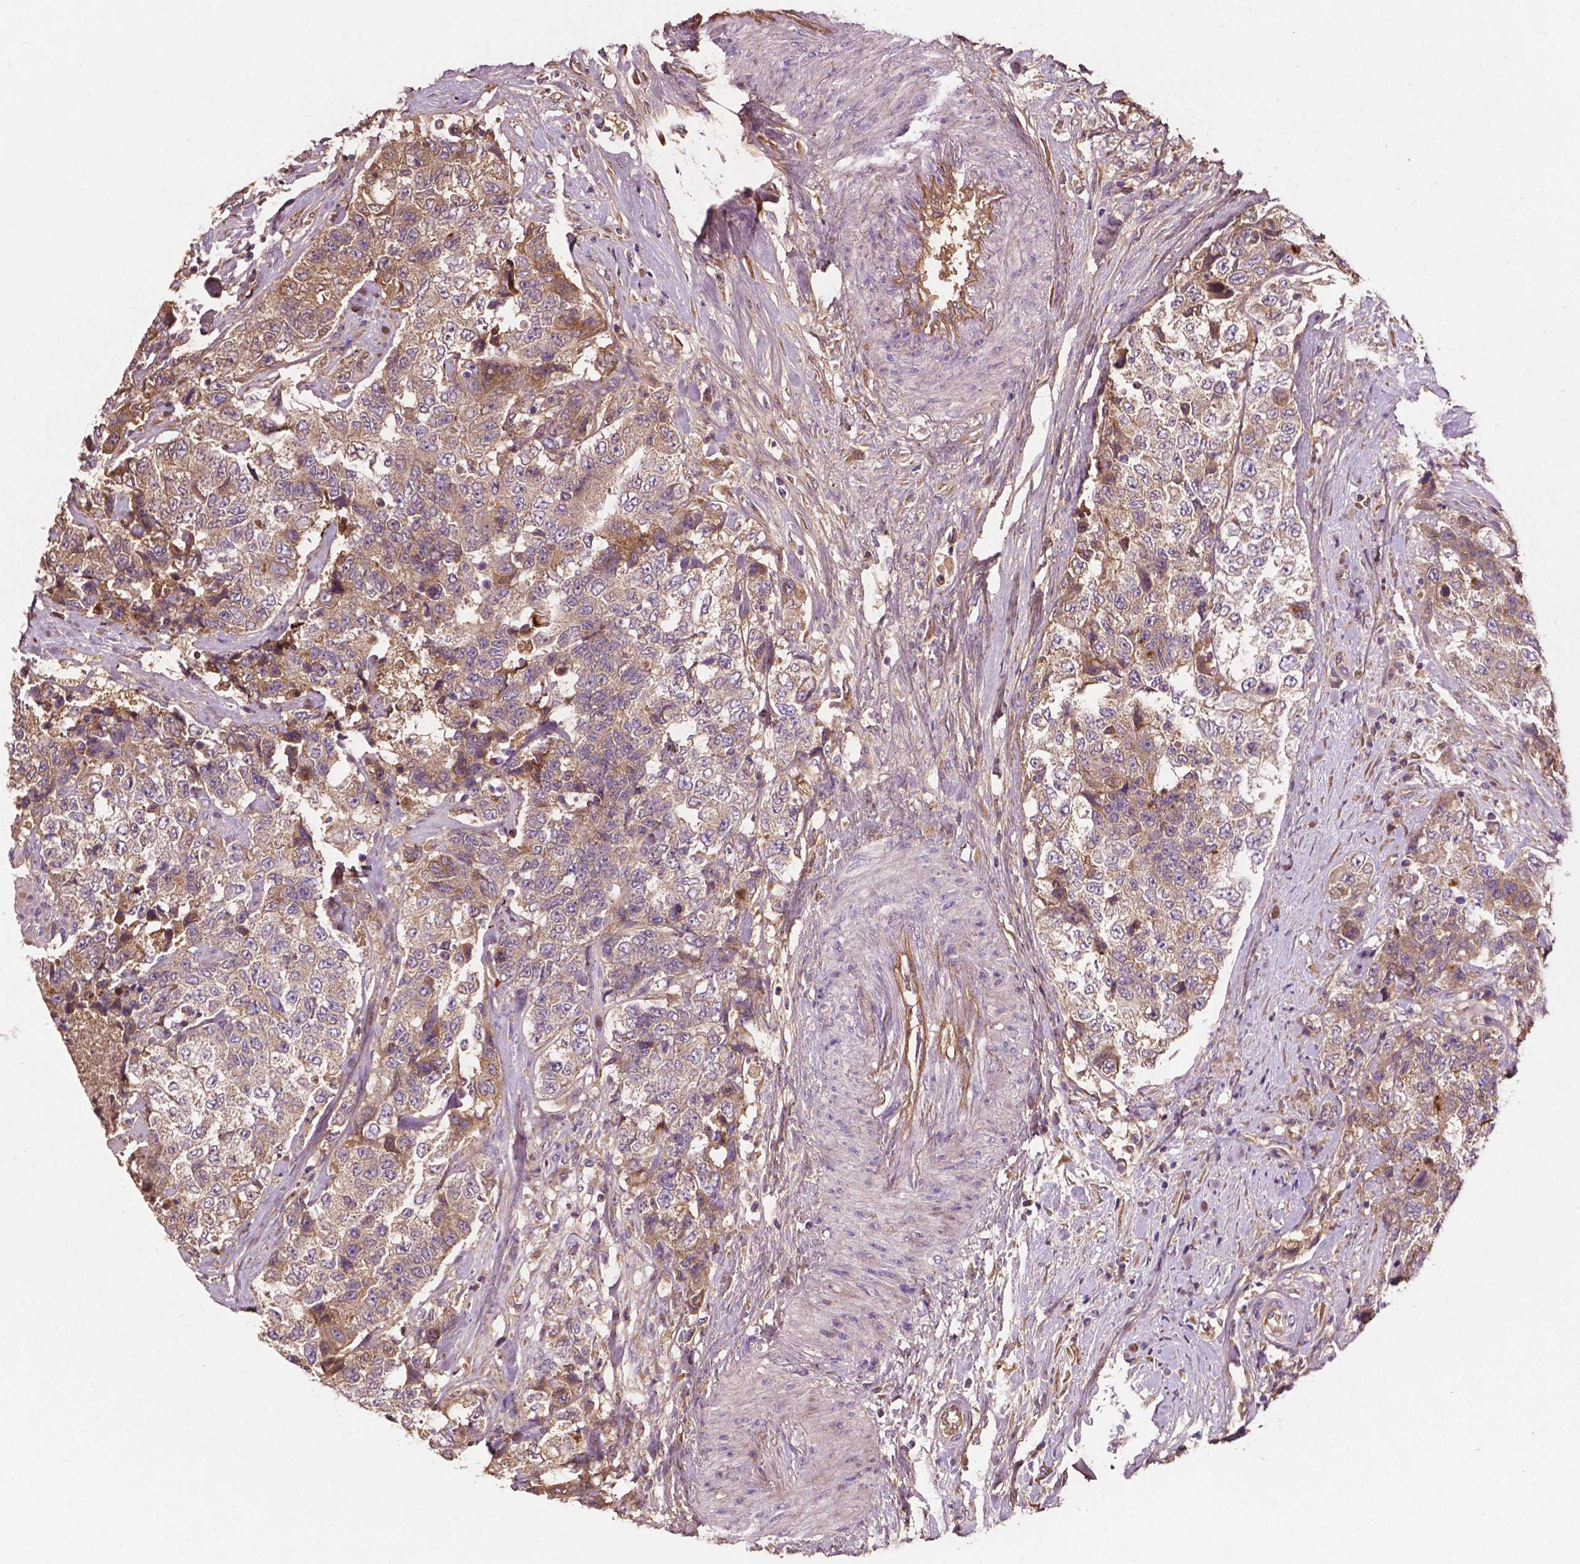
{"staining": {"intensity": "weak", "quantity": ">75%", "location": "cytoplasmic/membranous"}, "tissue": "urothelial cancer", "cell_type": "Tumor cells", "image_type": "cancer", "snomed": [{"axis": "morphology", "description": "Urothelial carcinoma, High grade"}, {"axis": "topography", "description": "Urinary bladder"}], "caption": "Urothelial cancer was stained to show a protein in brown. There is low levels of weak cytoplasmic/membranous positivity in approximately >75% of tumor cells.", "gene": "GJA9", "patient": {"sex": "female", "age": 78}}